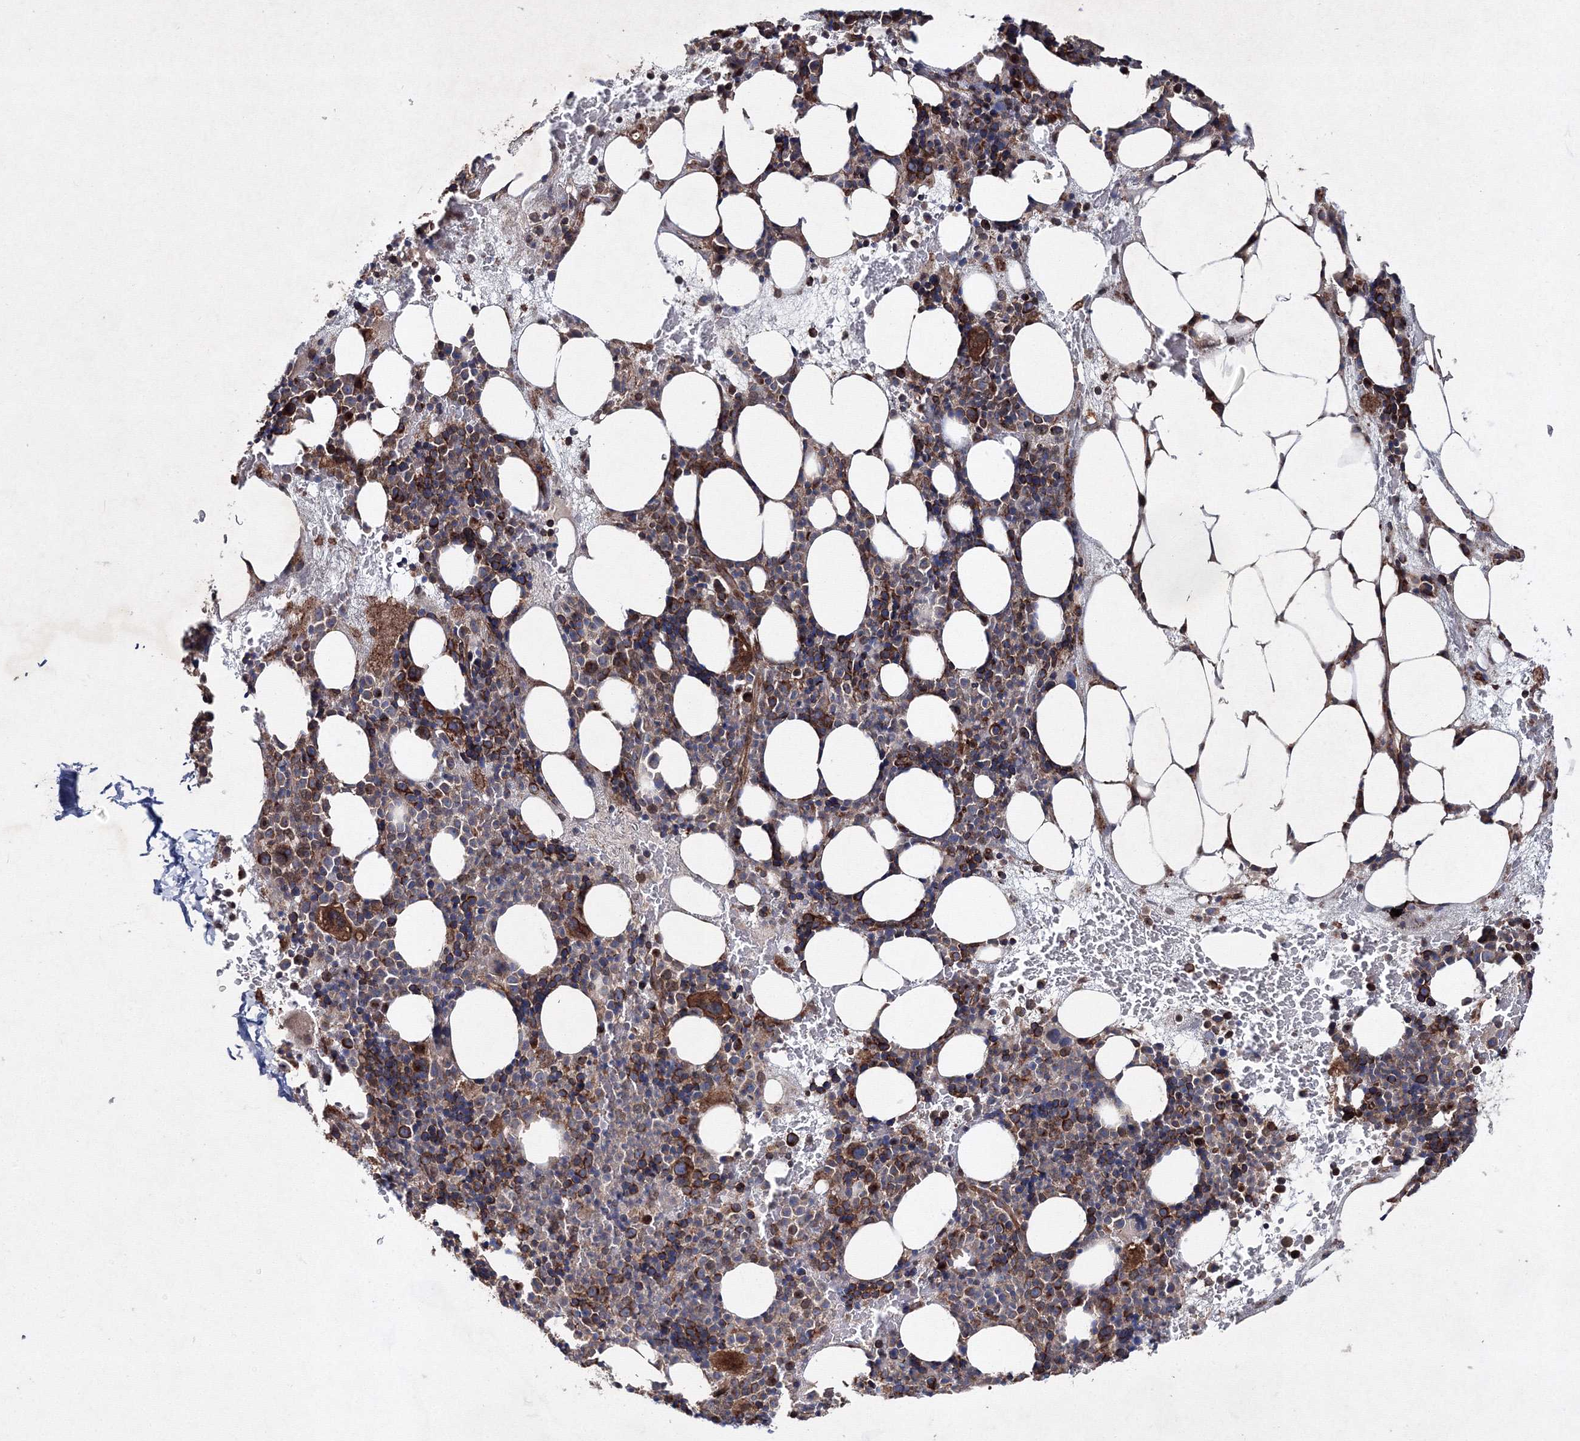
{"staining": {"intensity": "strong", "quantity": "25%-75%", "location": "cytoplasmic/membranous"}, "tissue": "bone marrow", "cell_type": "Hematopoietic cells", "image_type": "normal", "snomed": [{"axis": "morphology", "description": "Normal tissue, NOS"}, {"axis": "topography", "description": "Bone marrow"}], "caption": "Strong cytoplasmic/membranous protein positivity is appreciated in approximately 25%-75% of hematopoietic cells in bone marrow.", "gene": "GFM1", "patient": {"sex": "male", "age": 89}}